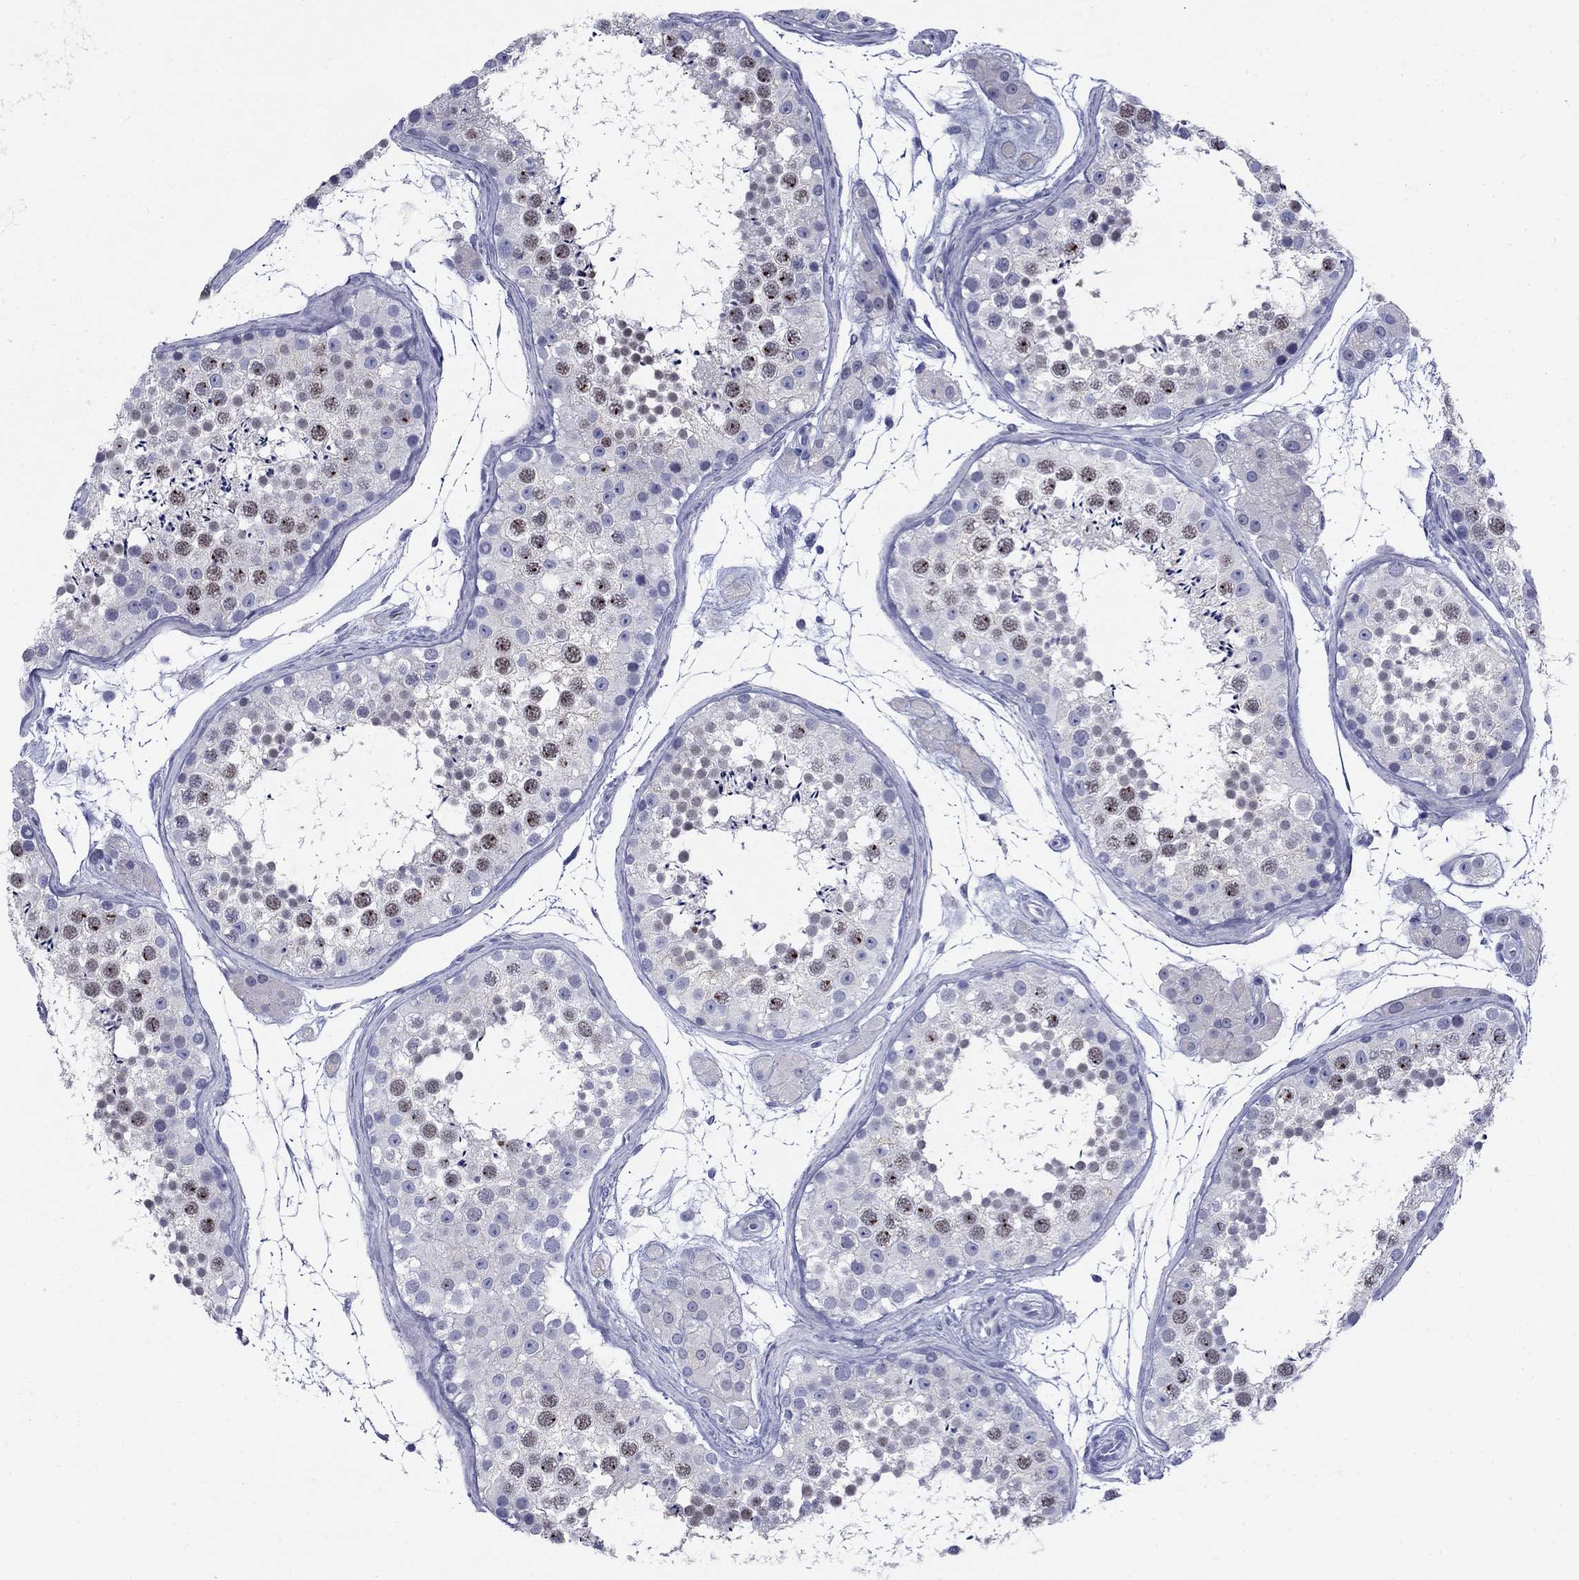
{"staining": {"intensity": "moderate", "quantity": "<25%", "location": "nuclear"}, "tissue": "testis", "cell_type": "Cells in seminiferous ducts", "image_type": "normal", "snomed": [{"axis": "morphology", "description": "Normal tissue, NOS"}, {"axis": "topography", "description": "Testis"}], "caption": "Unremarkable testis was stained to show a protein in brown. There is low levels of moderate nuclear staining in about <25% of cells in seminiferous ducts. (DAB (3,3'-diaminobenzidine) IHC with brightfield microscopy, high magnification).", "gene": "C4orf19", "patient": {"sex": "male", "age": 41}}